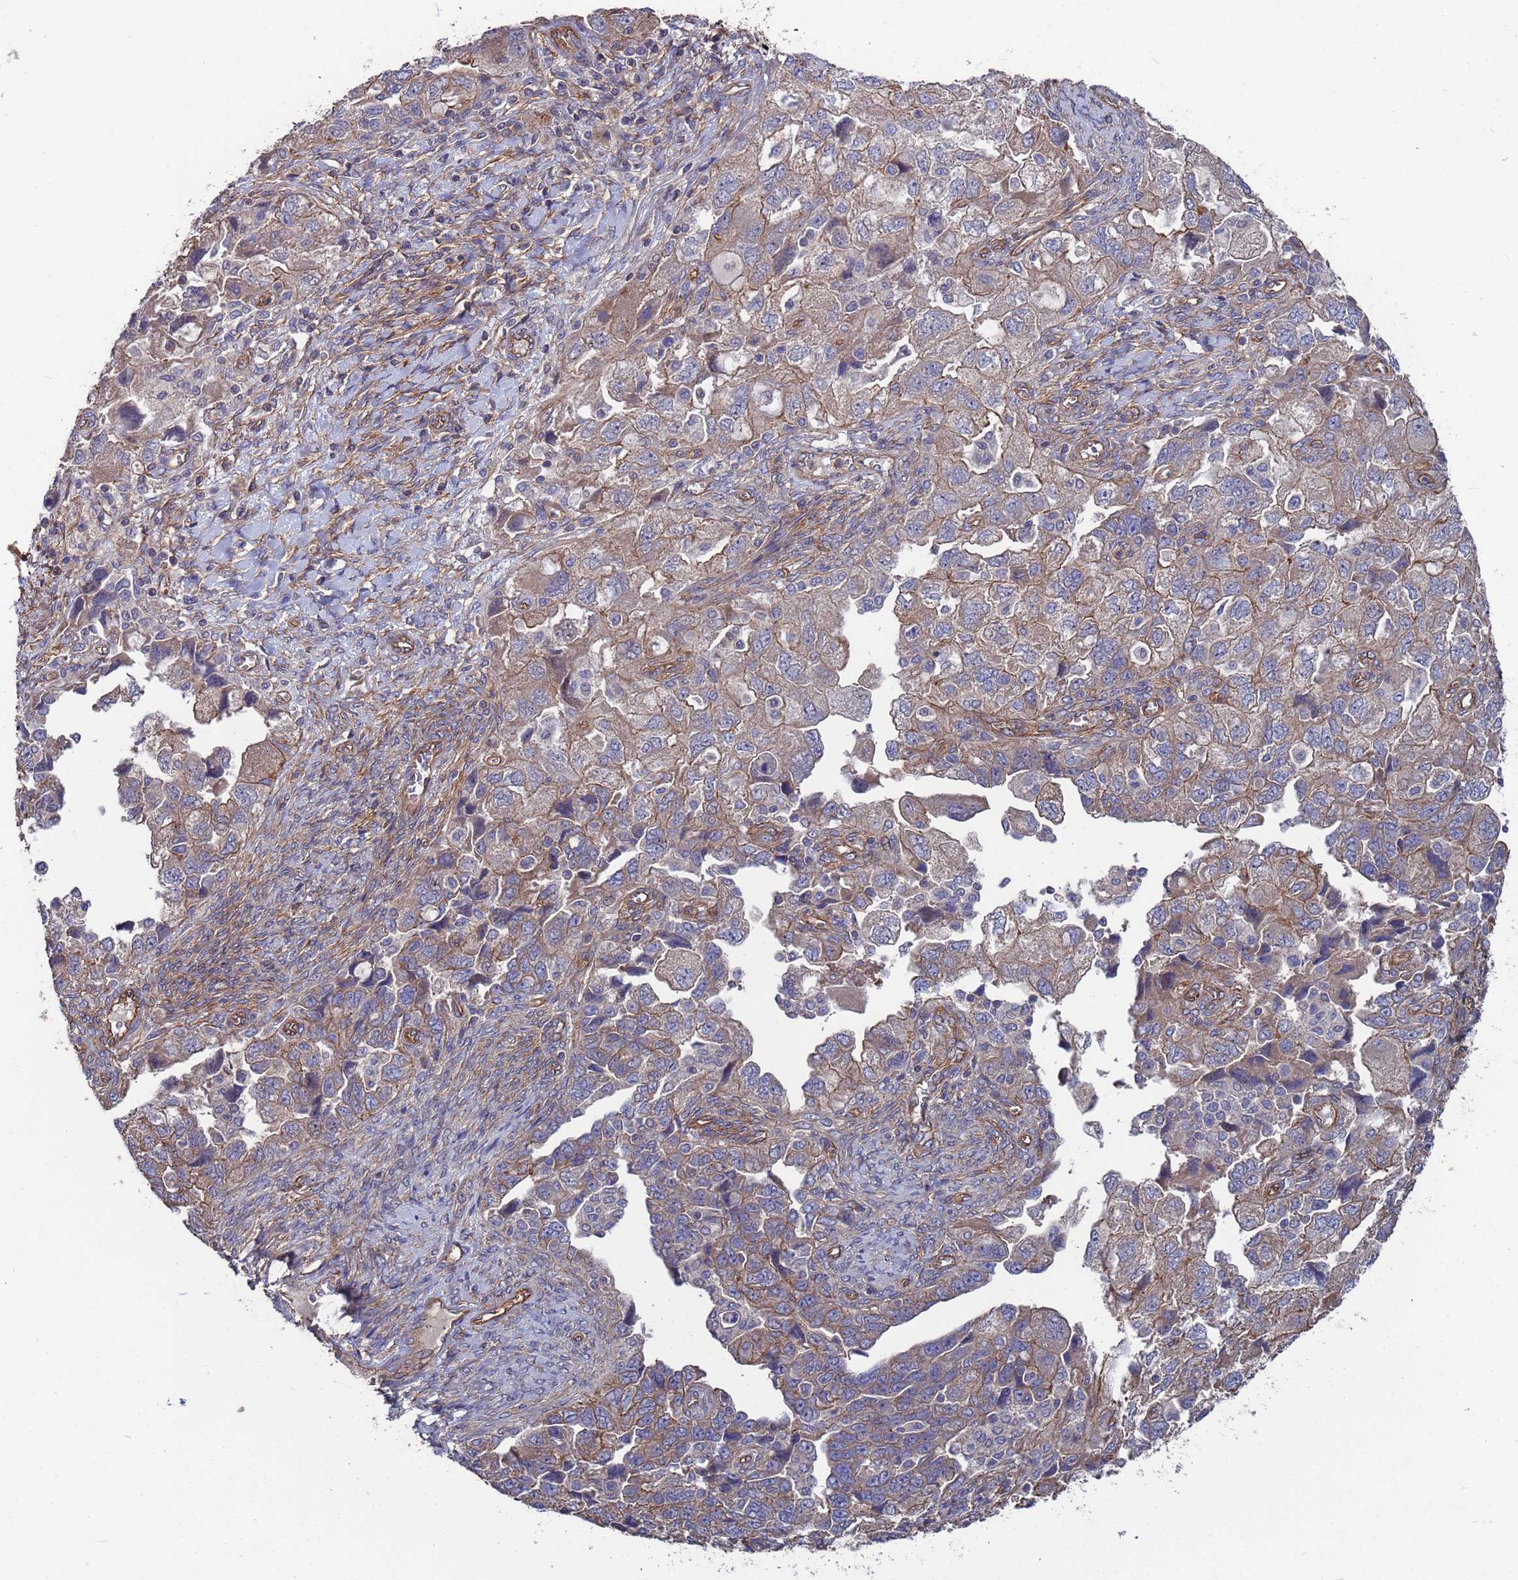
{"staining": {"intensity": "moderate", "quantity": "<25%", "location": "cytoplasmic/membranous"}, "tissue": "ovarian cancer", "cell_type": "Tumor cells", "image_type": "cancer", "snomed": [{"axis": "morphology", "description": "Carcinoma, NOS"}, {"axis": "morphology", "description": "Cystadenocarcinoma, serous, NOS"}, {"axis": "topography", "description": "Ovary"}], "caption": "Brown immunohistochemical staining in ovarian cancer displays moderate cytoplasmic/membranous expression in about <25% of tumor cells. The staining was performed using DAB, with brown indicating positive protein expression. Nuclei are stained blue with hematoxylin.", "gene": "NDUFAF6", "patient": {"sex": "female", "age": 69}}